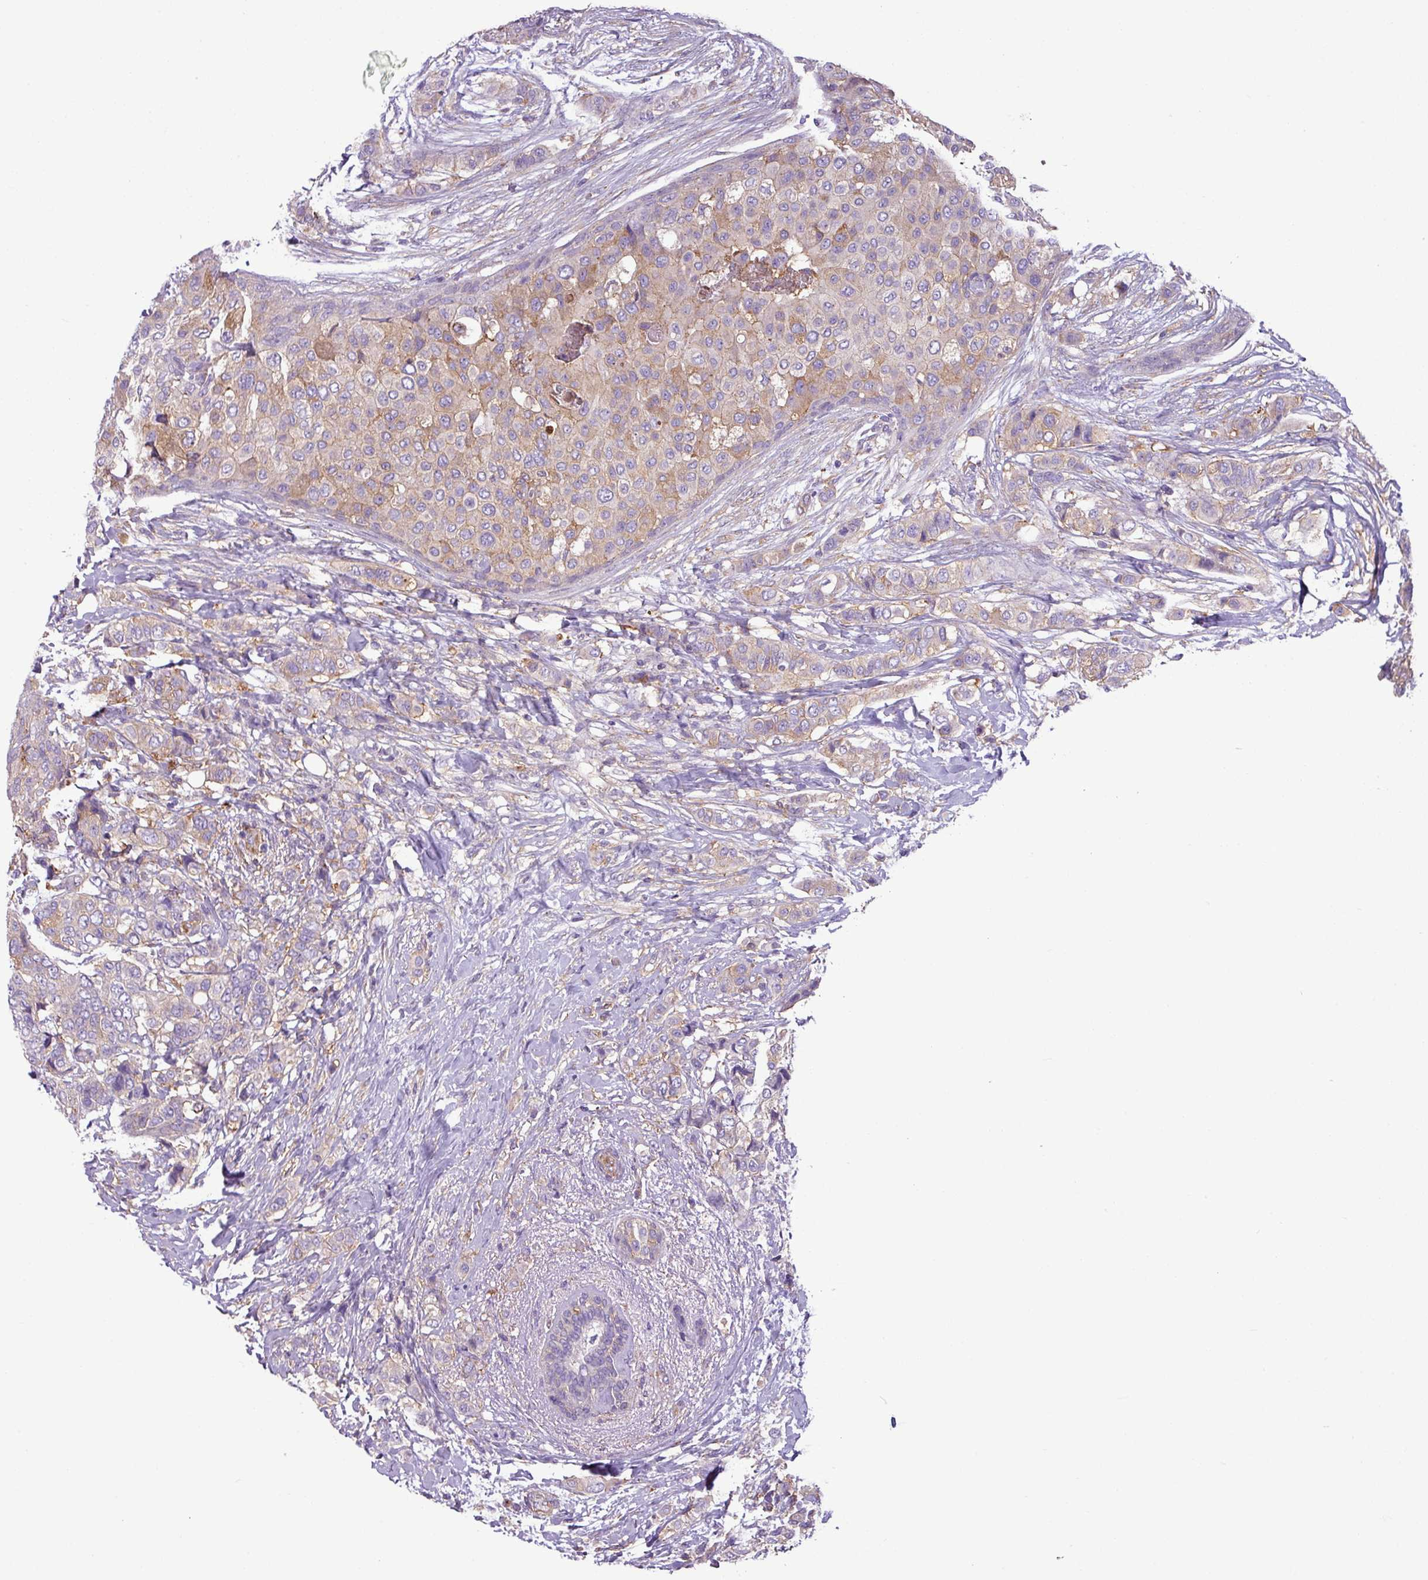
{"staining": {"intensity": "moderate", "quantity": "25%-75%", "location": "cytoplasmic/membranous"}, "tissue": "breast cancer", "cell_type": "Tumor cells", "image_type": "cancer", "snomed": [{"axis": "morphology", "description": "Lobular carcinoma"}, {"axis": "topography", "description": "Breast"}], "caption": "A photomicrograph of human lobular carcinoma (breast) stained for a protein reveals moderate cytoplasmic/membranous brown staining in tumor cells. (DAB (3,3'-diaminobenzidine) IHC with brightfield microscopy, high magnification).", "gene": "XNDC1N", "patient": {"sex": "female", "age": 51}}